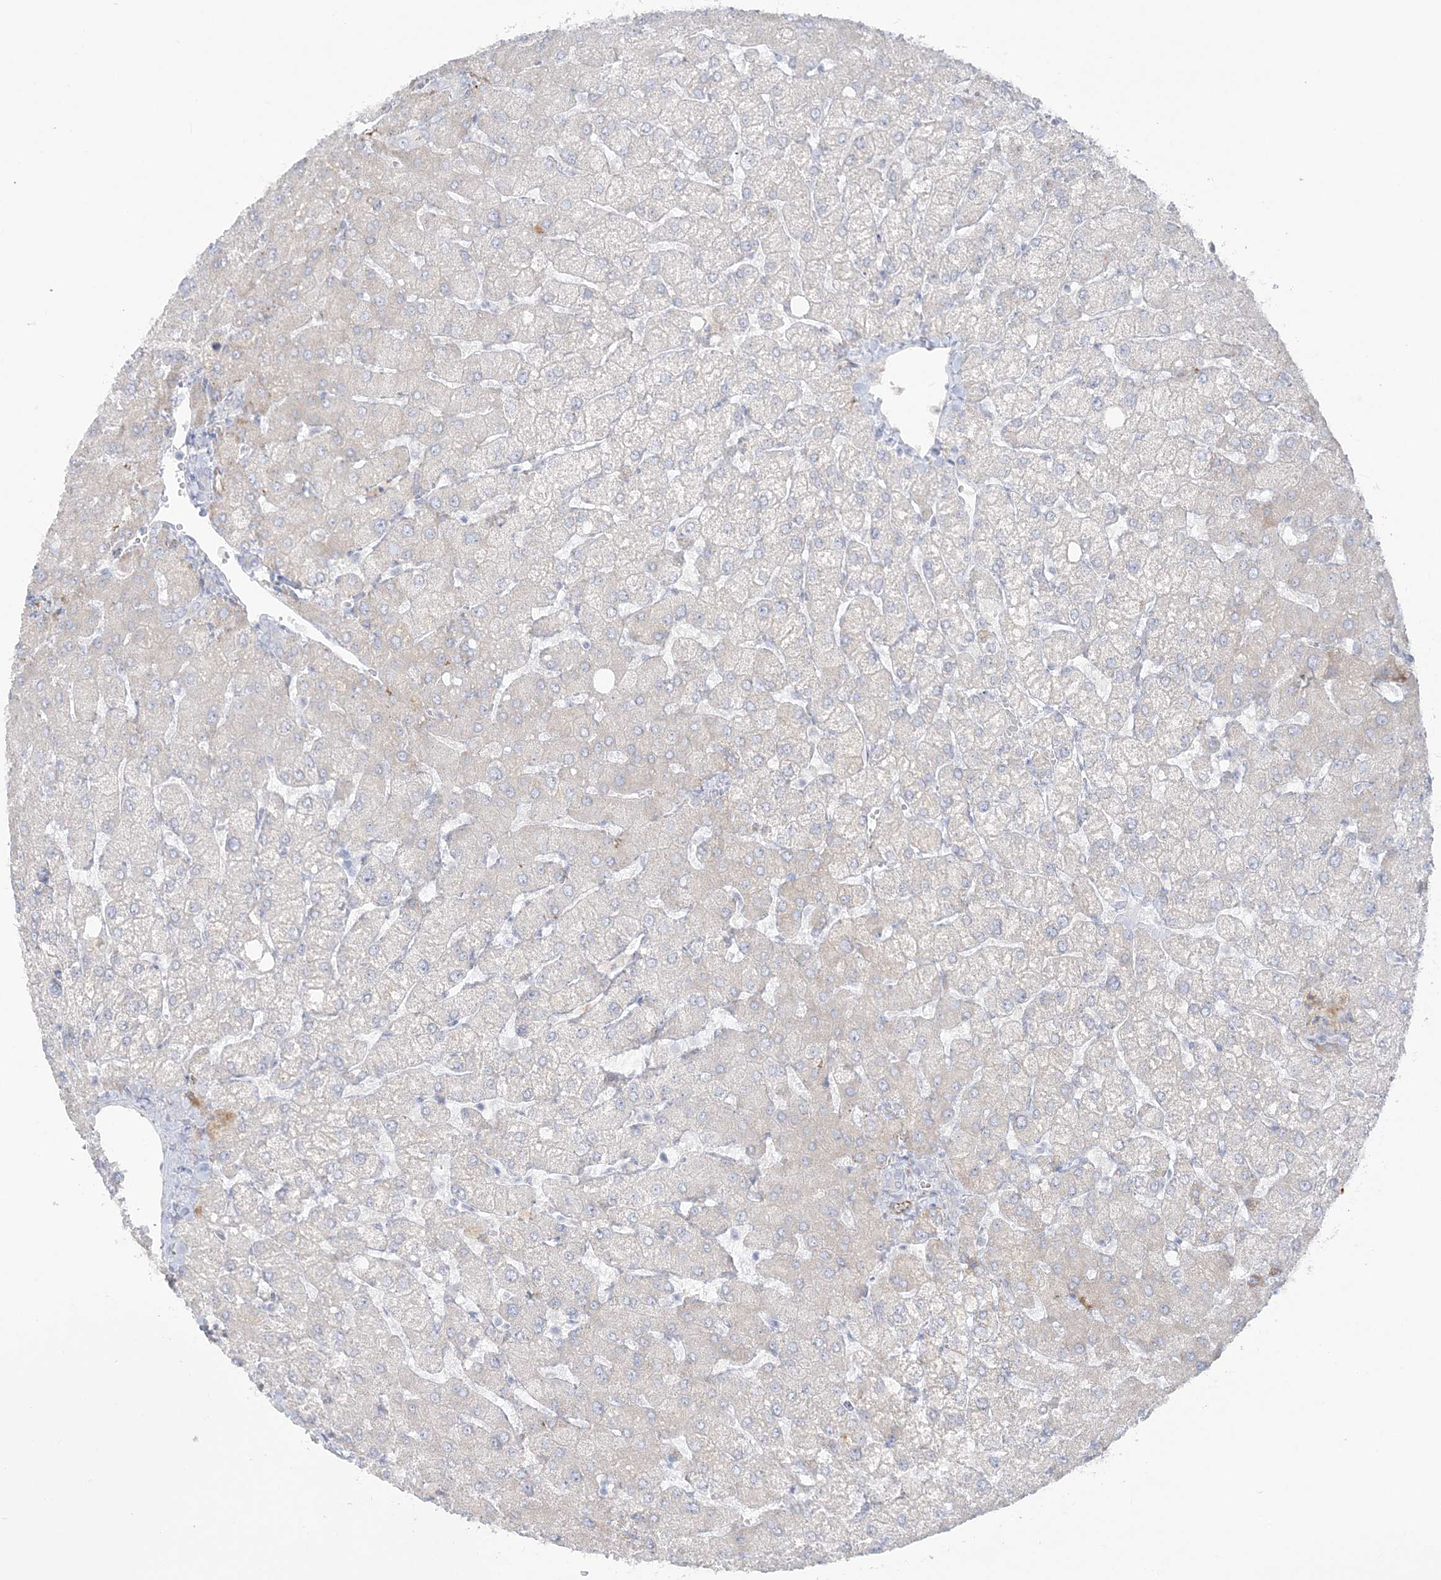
{"staining": {"intensity": "negative", "quantity": "none", "location": "none"}, "tissue": "liver", "cell_type": "Cholangiocytes", "image_type": "normal", "snomed": [{"axis": "morphology", "description": "Normal tissue, NOS"}, {"axis": "topography", "description": "Liver"}], "caption": "Human liver stained for a protein using immunohistochemistry exhibits no expression in cholangiocytes.", "gene": "PPIL6", "patient": {"sex": "female", "age": 54}}